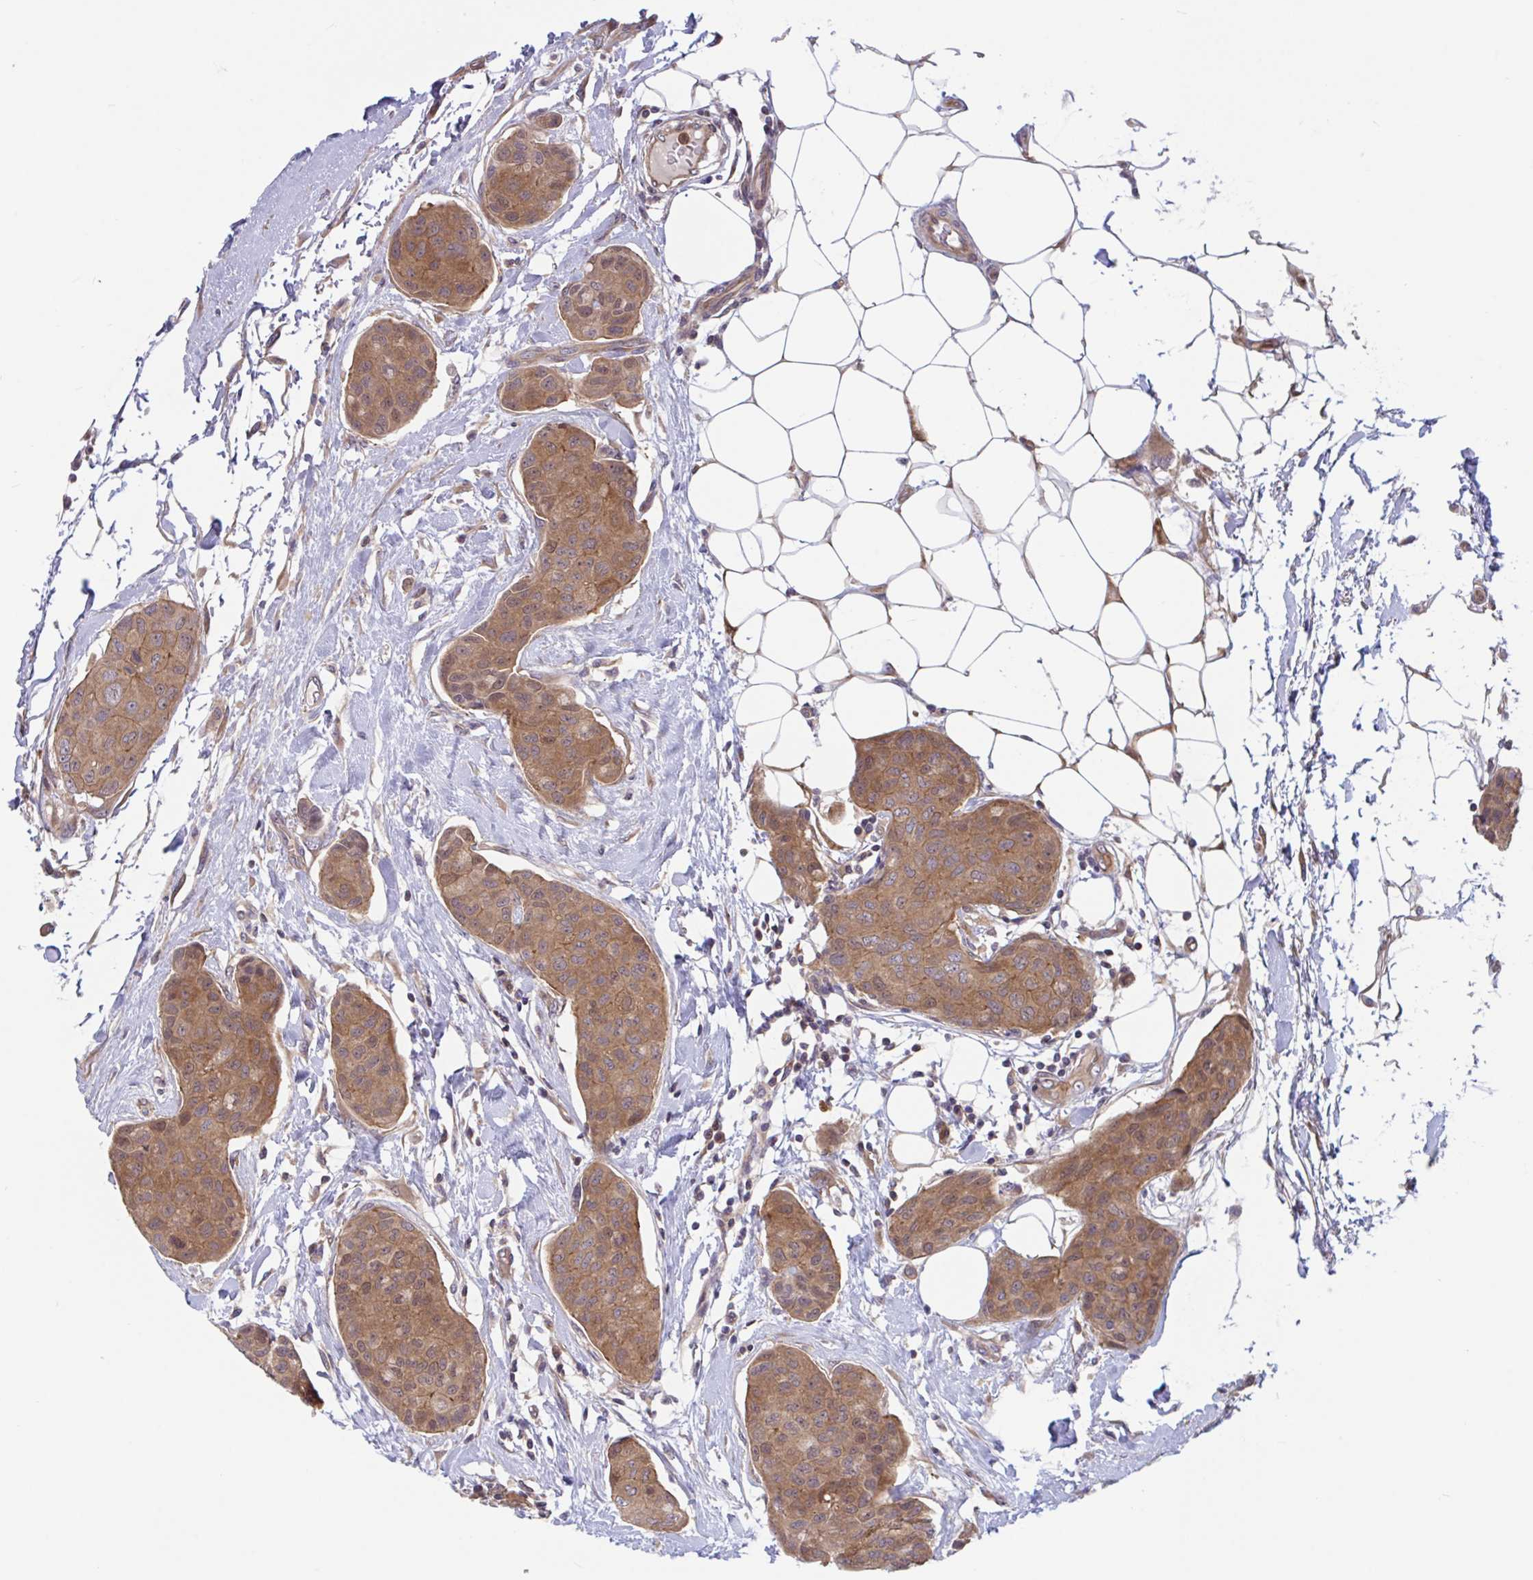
{"staining": {"intensity": "moderate", "quantity": ">75%", "location": "cytoplasmic/membranous,nuclear"}, "tissue": "breast cancer", "cell_type": "Tumor cells", "image_type": "cancer", "snomed": [{"axis": "morphology", "description": "Duct carcinoma"}, {"axis": "topography", "description": "Breast"}, {"axis": "topography", "description": "Lymph node"}], "caption": "DAB (3,3'-diaminobenzidine) immunohistochemical staining of breast cancer demonstrates moderate cytoplasmic/membranous and nuclear protein positivity in about >75% of tumor cells.", "gene": "LMNTD2", "patient": {"sex": "female", "age": 80}}